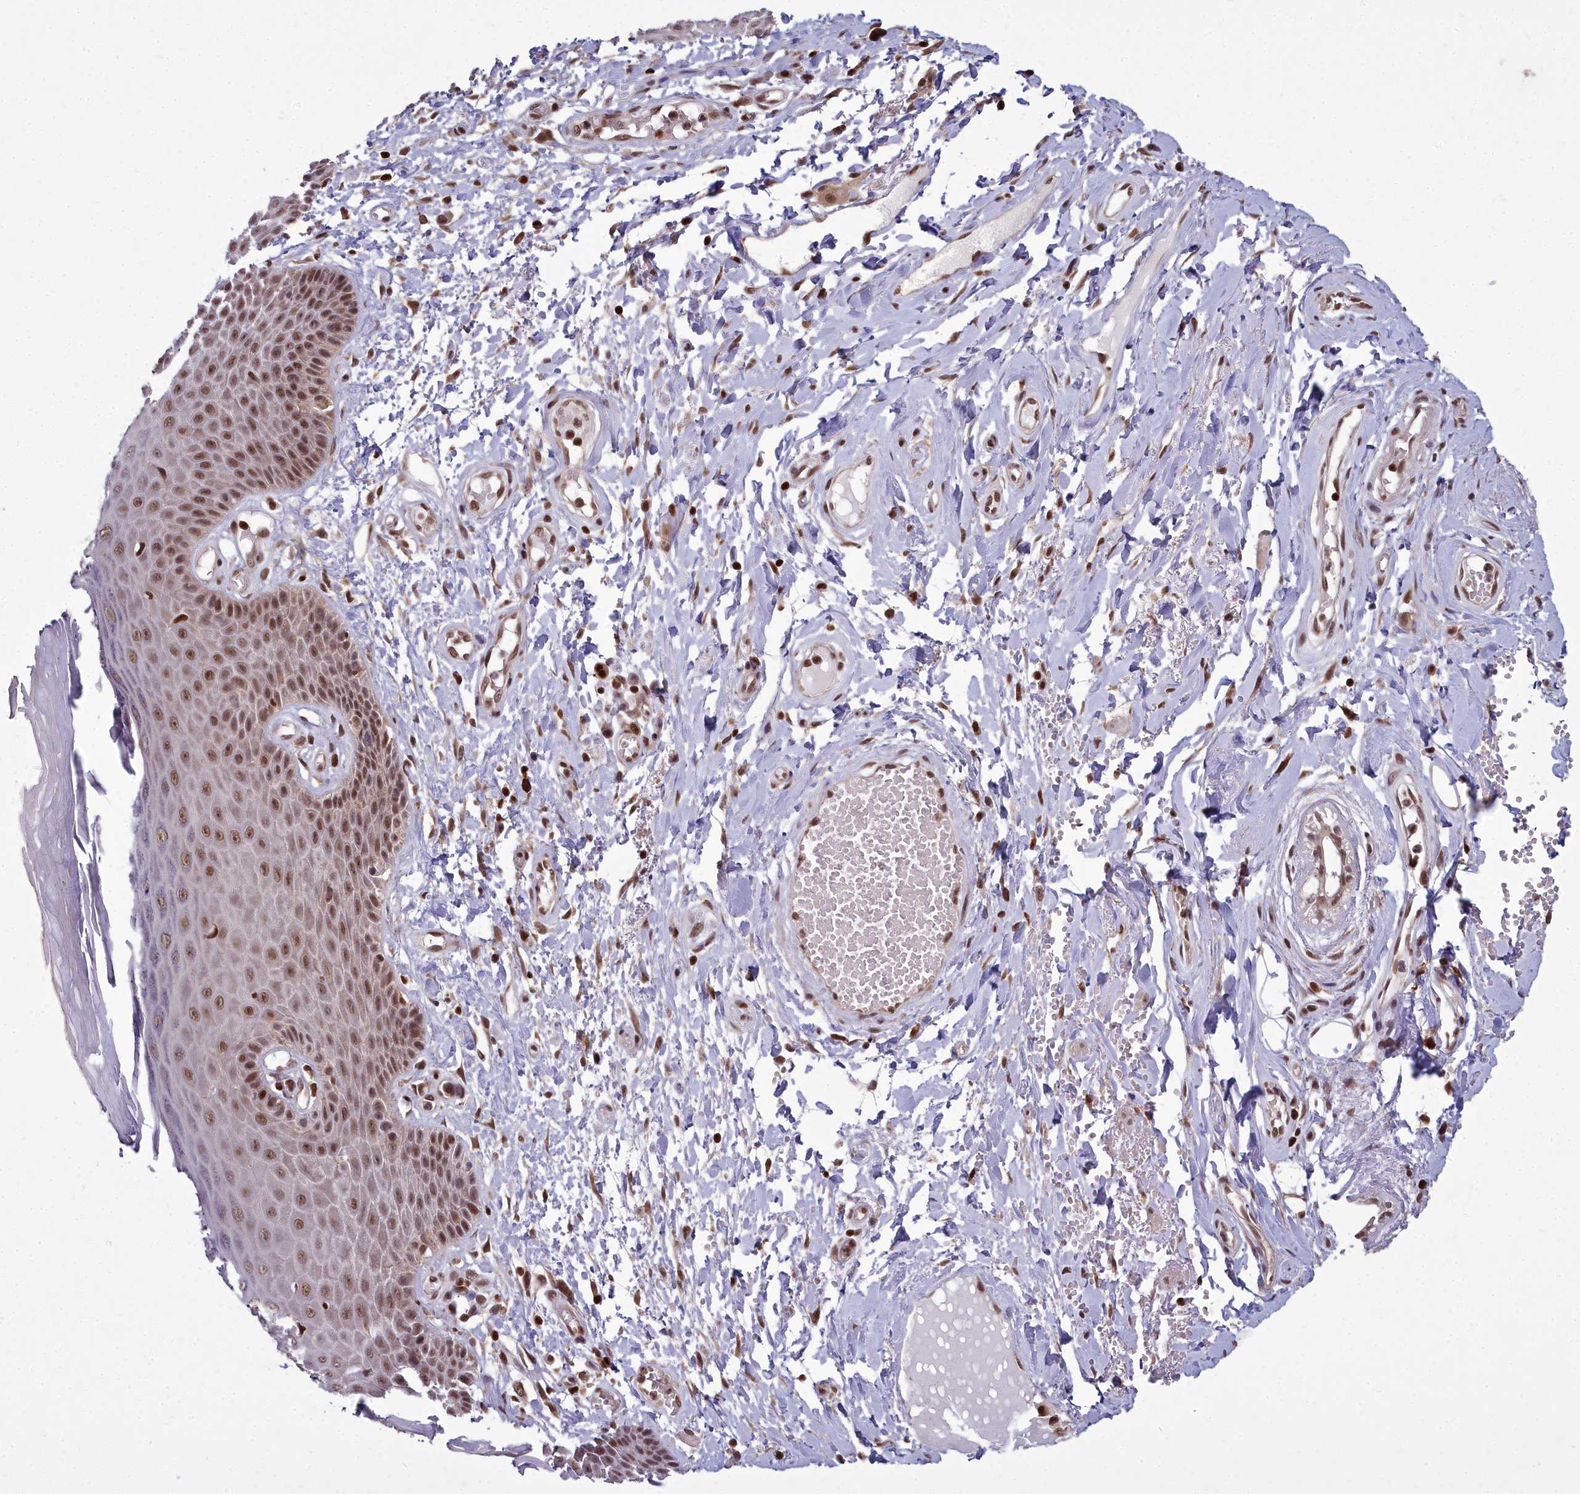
{"staining": {"intensity": "strong", "quantity": ">75%", "location": "nuclear"}, "tissue": "skin", "cell_type": "Epidermal cells", "image_type": "normal", "snomed": [{"axis": "morphology", "description": "Normal tissue, NOS"}, {"axis": "topography", "description": "Anal"}], "caption": "Strong nuclear staining is seen in approximately >75% of epidermal cells in normal skin. The staining was performed using DAB (3,3'-diaminobenzidine), with brown indicating positive protein expression. Nuclei are stained blue with hematoxylin.", "gene": "GMEB1", "patient": {"sex": "male", "age": 78}}